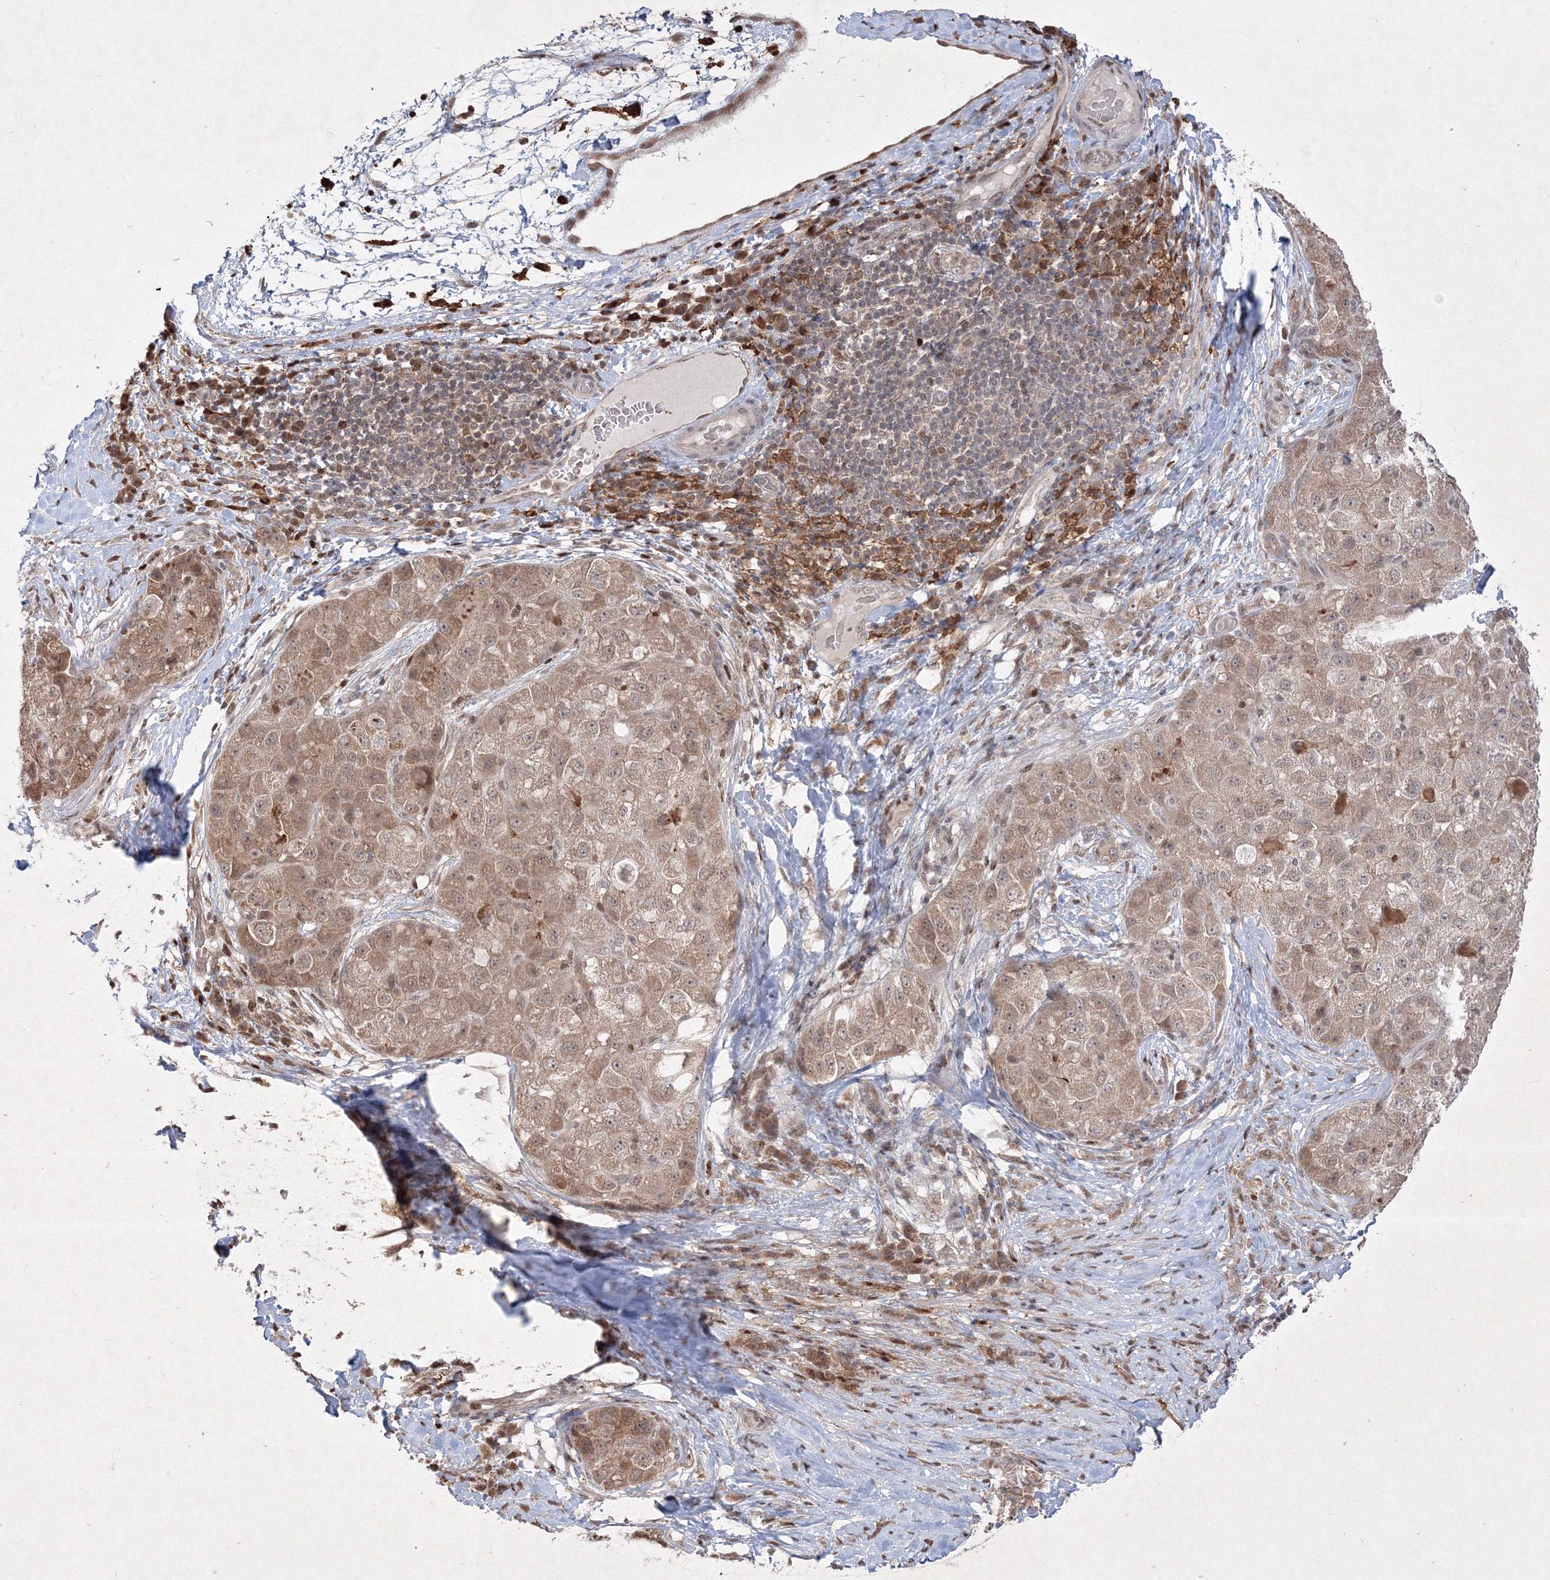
{"staining": {"intensity": "weak", "quantity": ">75%", "location": "cytoplasmic/membranous"}, "tissue": "liver cancer", "cell_type": "Tumor cells", "image_type": "cancer", "snomed": [{"axis": "morphology", "description": "Carcinoma, Hepatocellular, NOS"}, {"axis": "topography", "description": "Liver"}], "caption": "Tumor cells reveal weak cytoplasmic/membranous positivity in approximately >75% of cells in liver cancer (hepatocellular carcinoma).", "gene": "TAB1", "patient": {"sex": "male", "age": 80}}